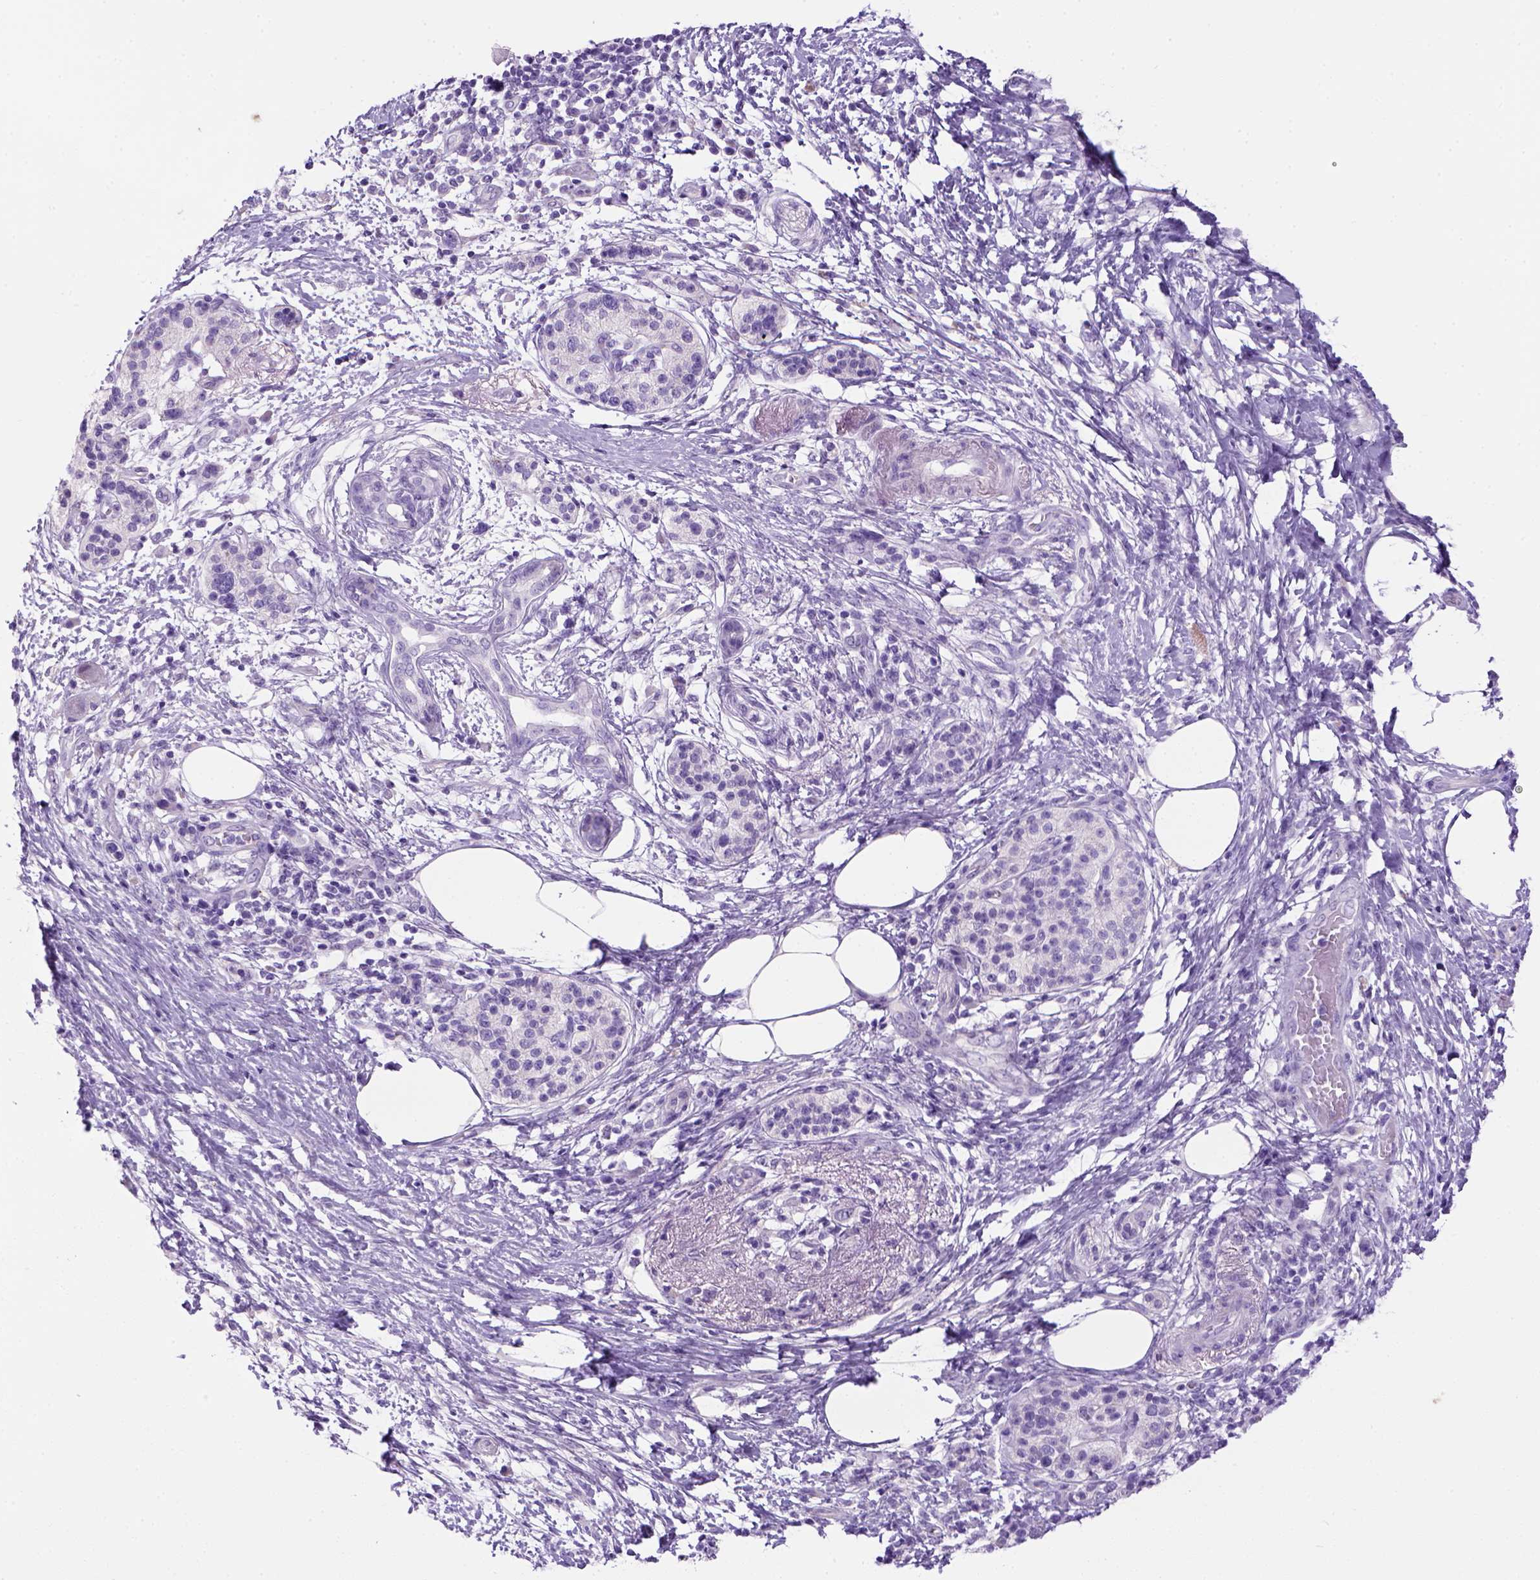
{"staining": {"intensity": "negative", "quantity": "none", "location": "none"}, "tissue": "pancreatic cancer", "cell_type": "Tumor cells", "image_type": "cancer", "snomed": [{"axis": "morphology", "description": "Adenocarcinoma, NOS"}, {"axis": "topography", "description": "Pancreas"}], "caption": "High power microscopy image of an immunohistochemistry (IHC) photomicrograph of pancreatic cancer, revealing no significant positivity in tumor cells.", "gene": "ARHGEF33", "patient": {"sex": "female", "age": 72}}